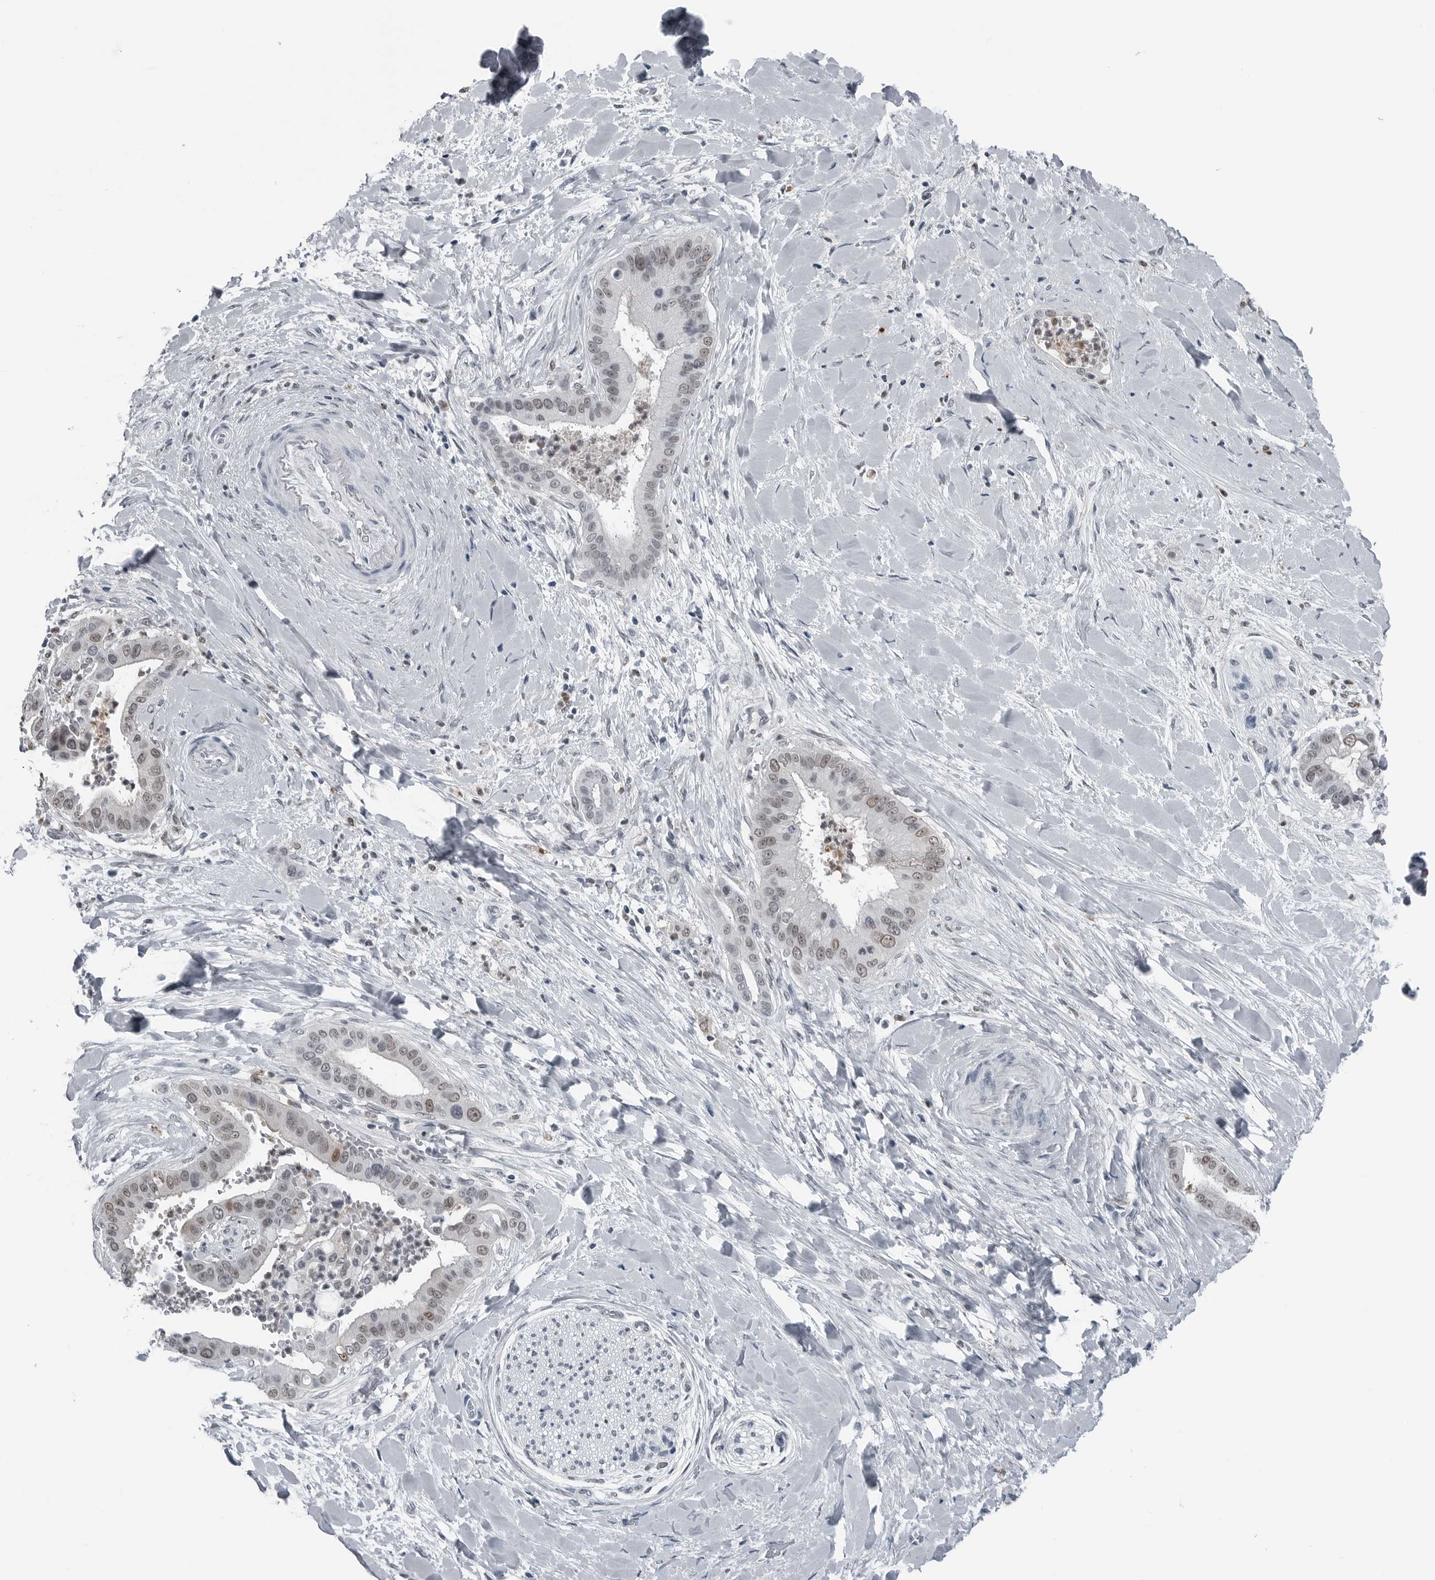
{"staining": {"intensity": "weak", "quantity": "25%-75%", "location": "nuclear"}, "tissue": "liver cancer", "cell_type": "Tumor cells", "image_type": "cancer", "snomed": [{"axis": "morphology", "description": "Cholangiocarcinoma"}, {"axis": "topography", "description": "Liver"}], "caption": "DAB immunohistochemical staining of human liver cancer shows weak nuclear protein staining in approximately 25%-75% of tumor cells. The staining was performed using DAB (3,3'-diaminobenzidine), with brown indicating positive protein expression. Nuclei are stained blue with hematoxylin.", "gene": "AKR1A1", "patient": {"sex": "female", "age": 54}}